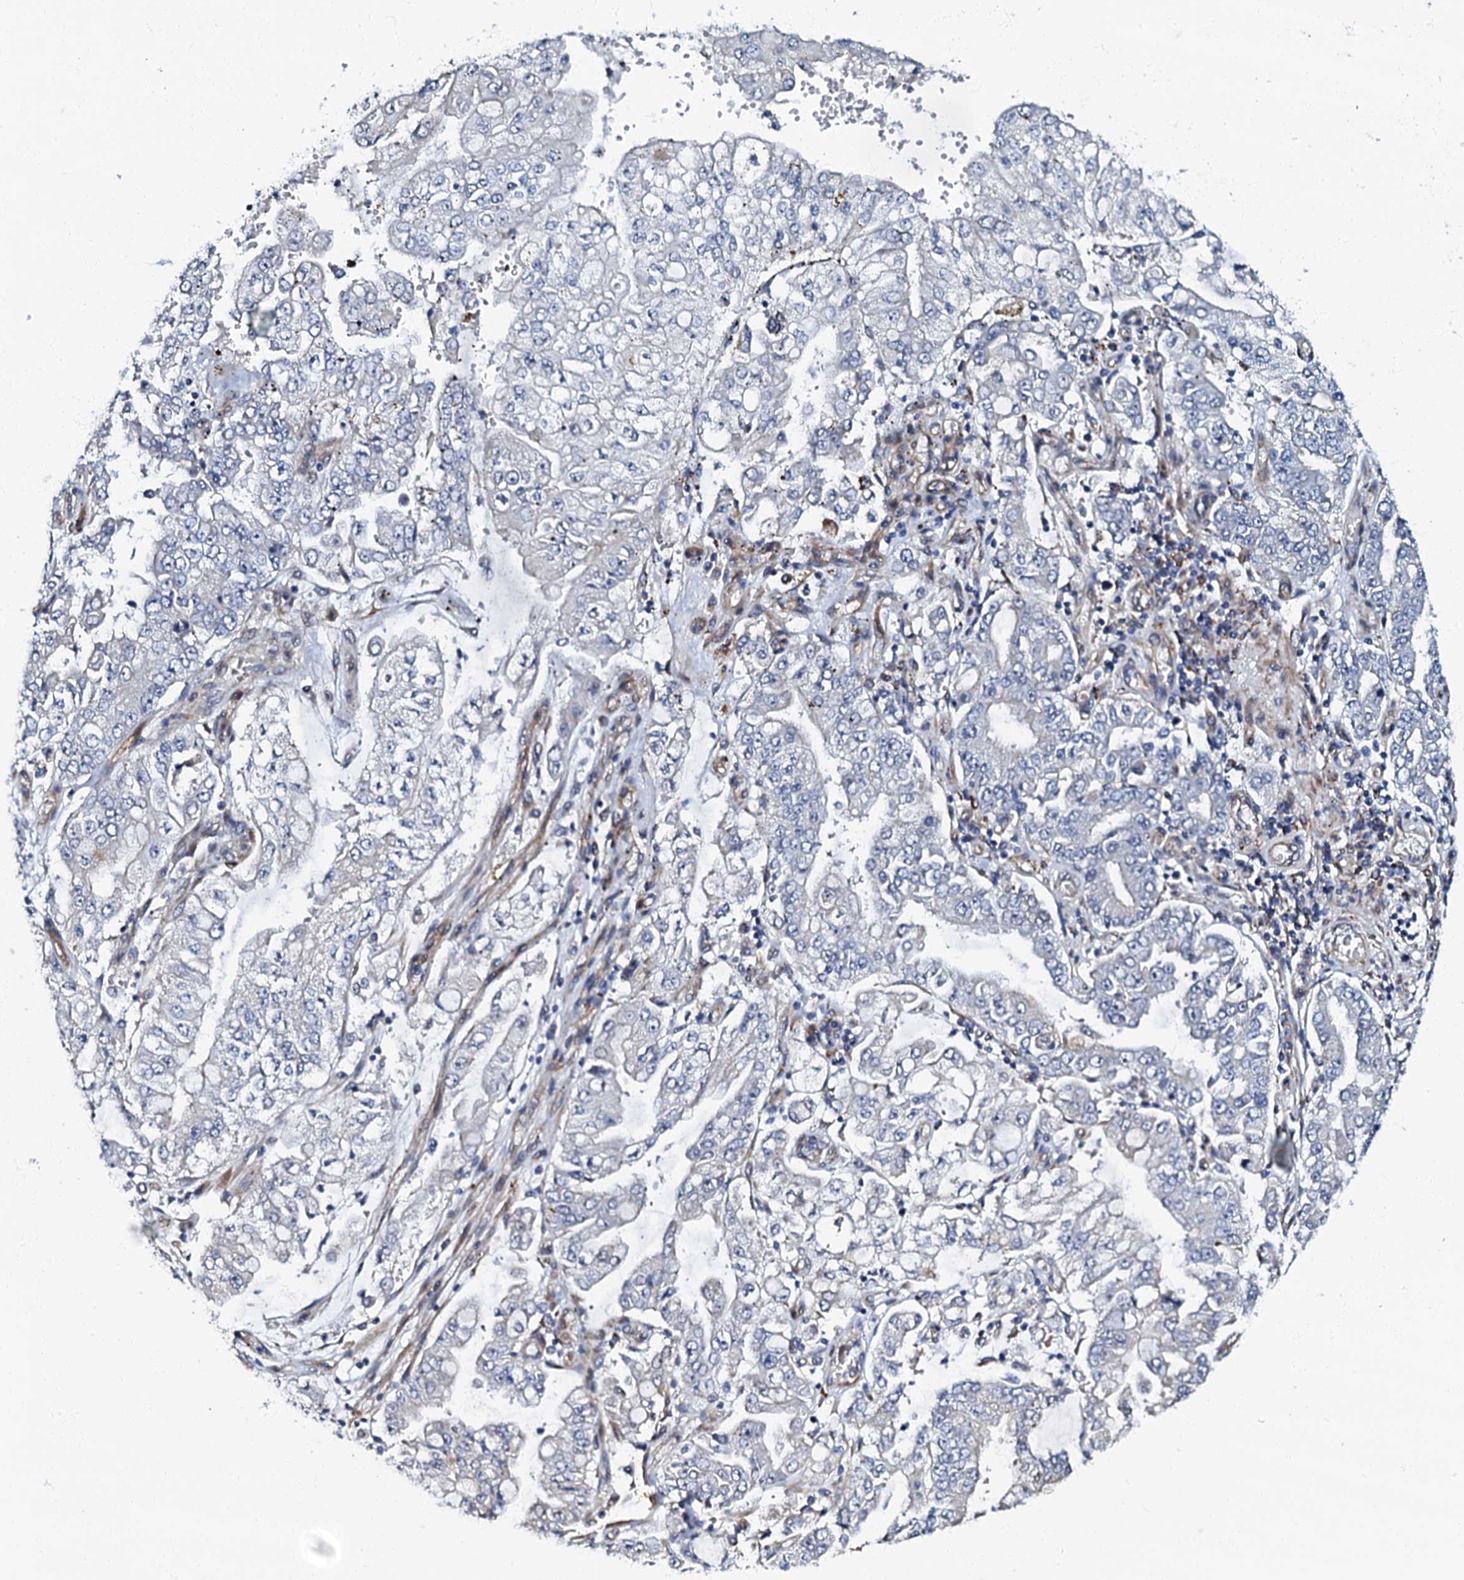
{"staining": {"intensity": "negative", "quantity": "none", "location": "none"}, "tissue": "stomach cancer", "cell_type": "Tumor cells", "image_type": "cancer", "snomed": [{"axis": "morphology", "description": "Adenocarcinoma, NOS"}, {"axis": "topography", "description": "Stomach"}], "caption": "Immunohistochemical staining of stomach cancer displays no significant positivity in tumor cells.", "gene": "OLAH", "patient": {"sex": "male", "age": 76}}